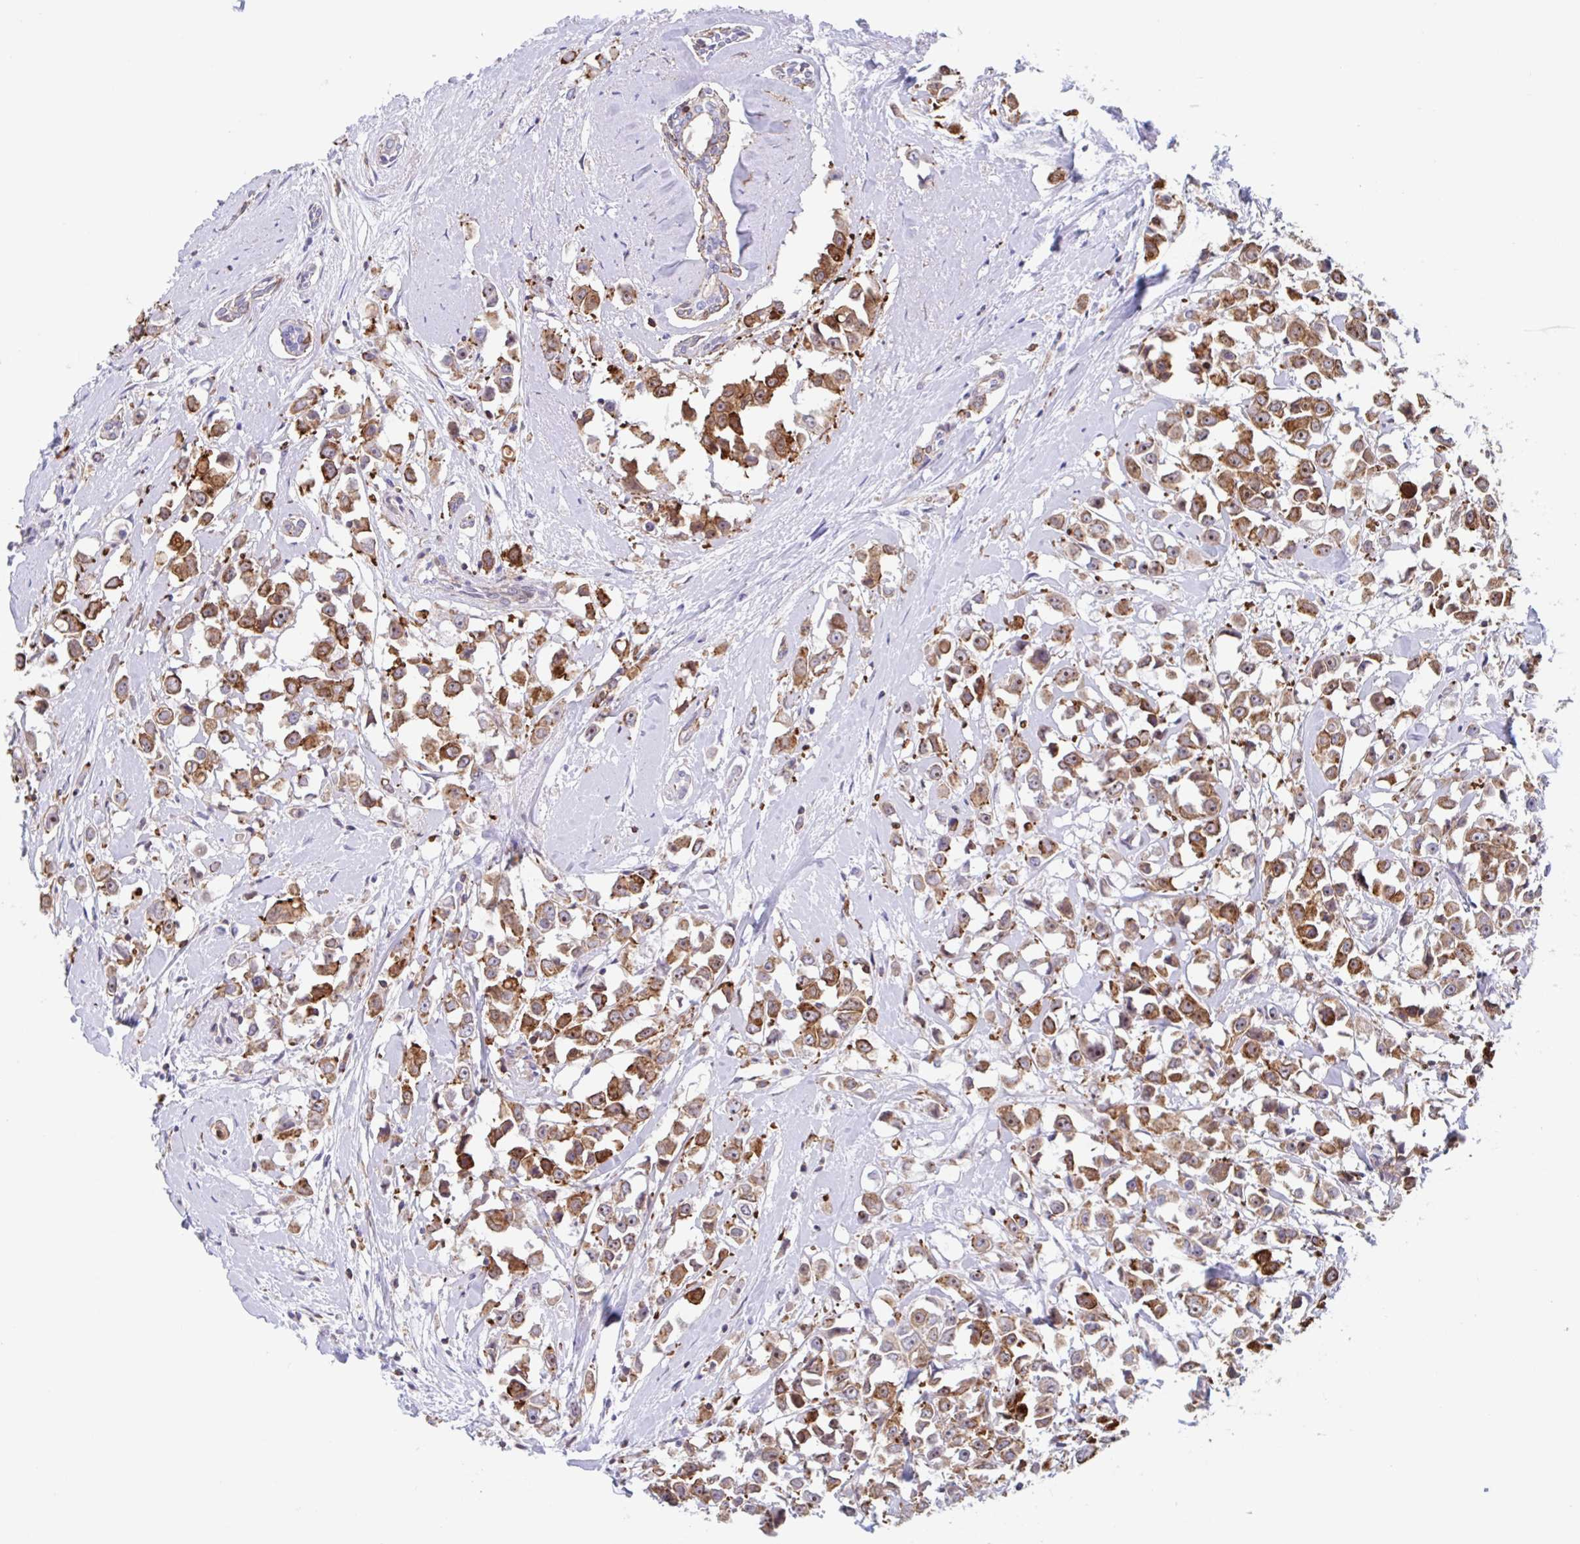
{"staining": {"intensity": "strong", "quantity": ">75%", "location": "cytoplasmic/membranous"}, "tissue": "breast cancer", "cell_type": "Tumor cells", "image_type": "cancer", "snomed": [{"axis": "morphology", "description": "Duct carcinoma"}, {"axis": "topography", "description": "Breast"}], "caption": "IHC image of neoplastic tissue: breast cancer stained using IHC demonstrates high levels of strong protein expression localized specifically in the cytoplasmic/membranous of tumor cells, appearing as a cytoplasmic/membranous brown color.", "gene": "EFHD1", "patient": {"sex": "female", "age": 61}}